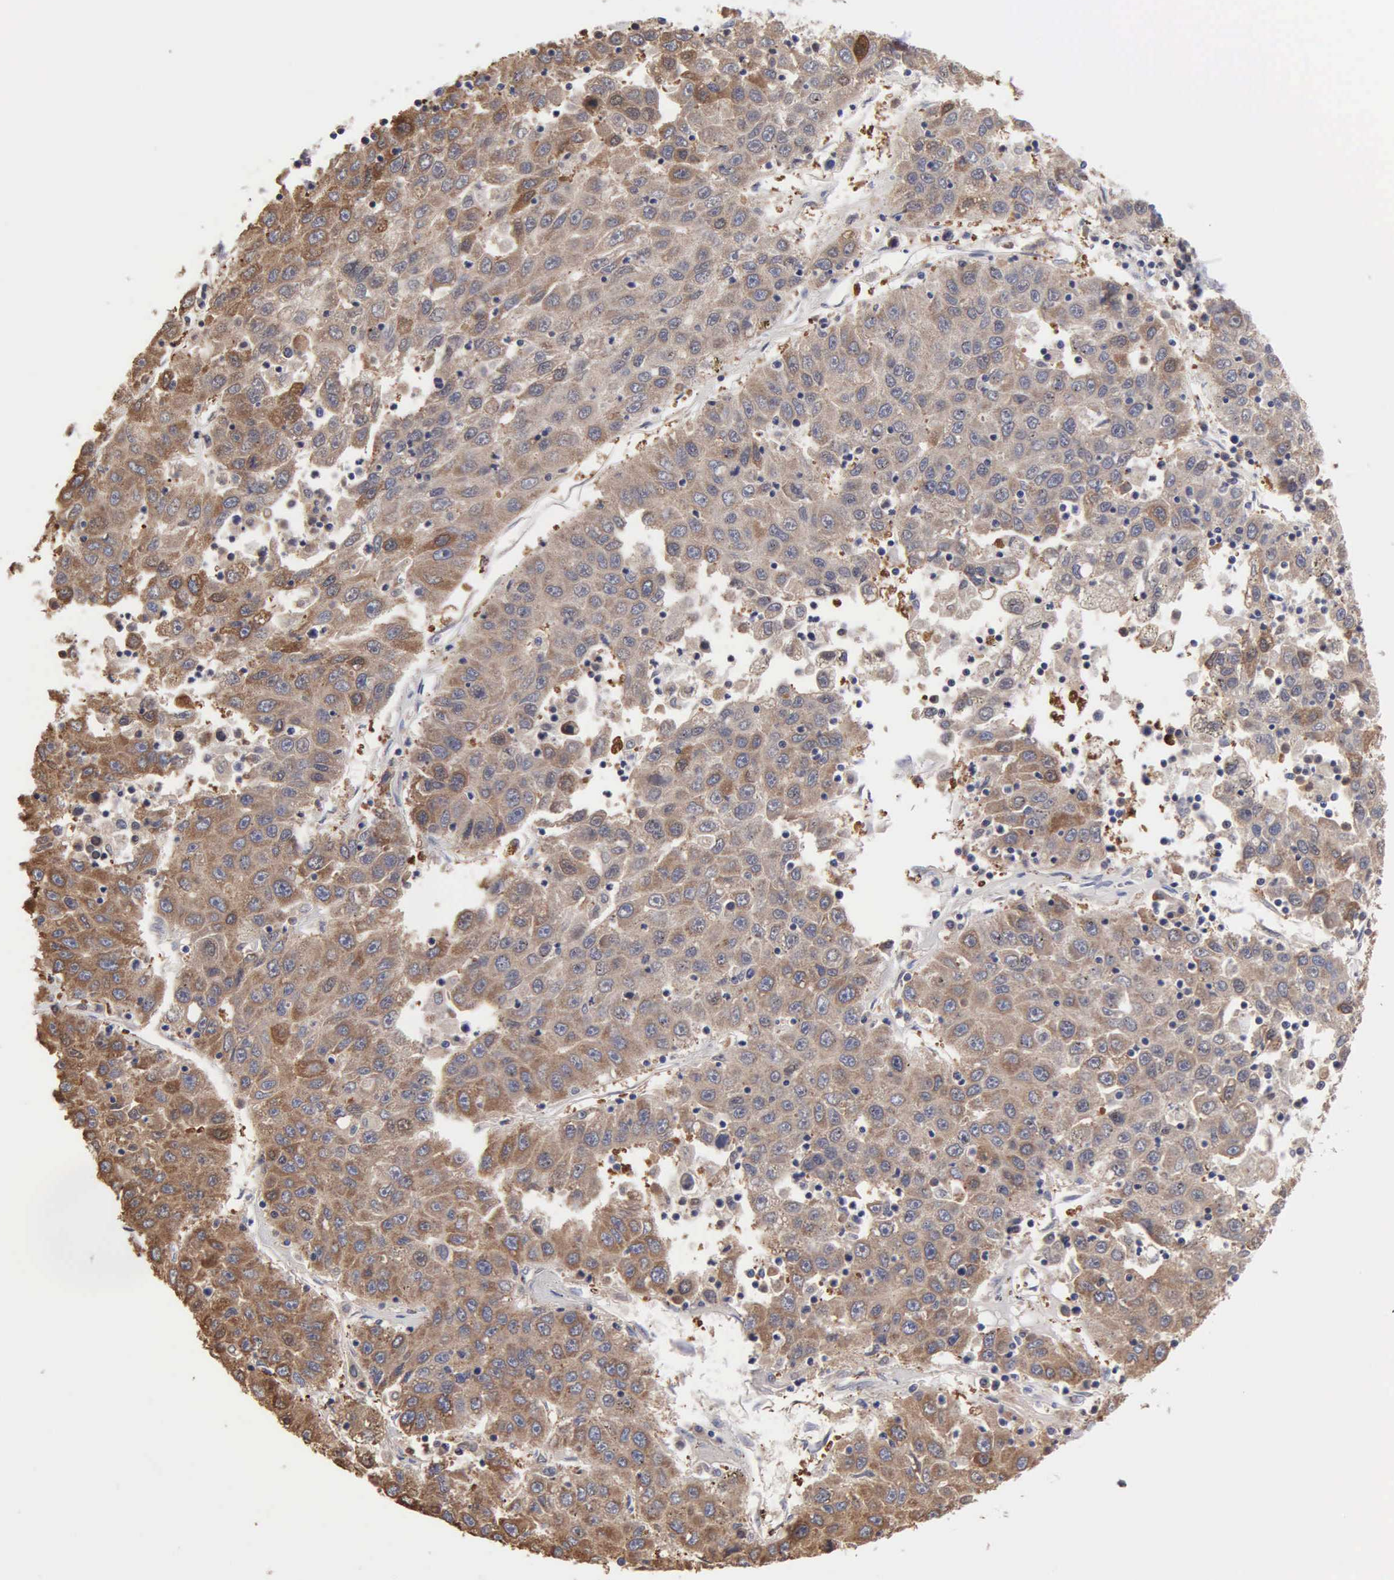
{"staining": {"intensity": "strong", "quantity": ">75%", "location": "cytoplasmic/membranous"}, "tissue": "liver cancer", "cell_type": "Tumor cells", "image_type": "cancer", "snomed": [{"axis": "morphology", "description": "Carcinoma, Hepatocellular, NOS"}, {"axis": "topography", "description": "Liver"}], "caption": "Immunohistochemistry photomicrograph of liver hepatocellular carcinoma stained for a protein (brown), which exhibits high levels of strong cytoplasmic/membranous expression in about >75% of tumor cells.", "gene": "G6PD", "patient": {"sex": "male", "age": 49}}